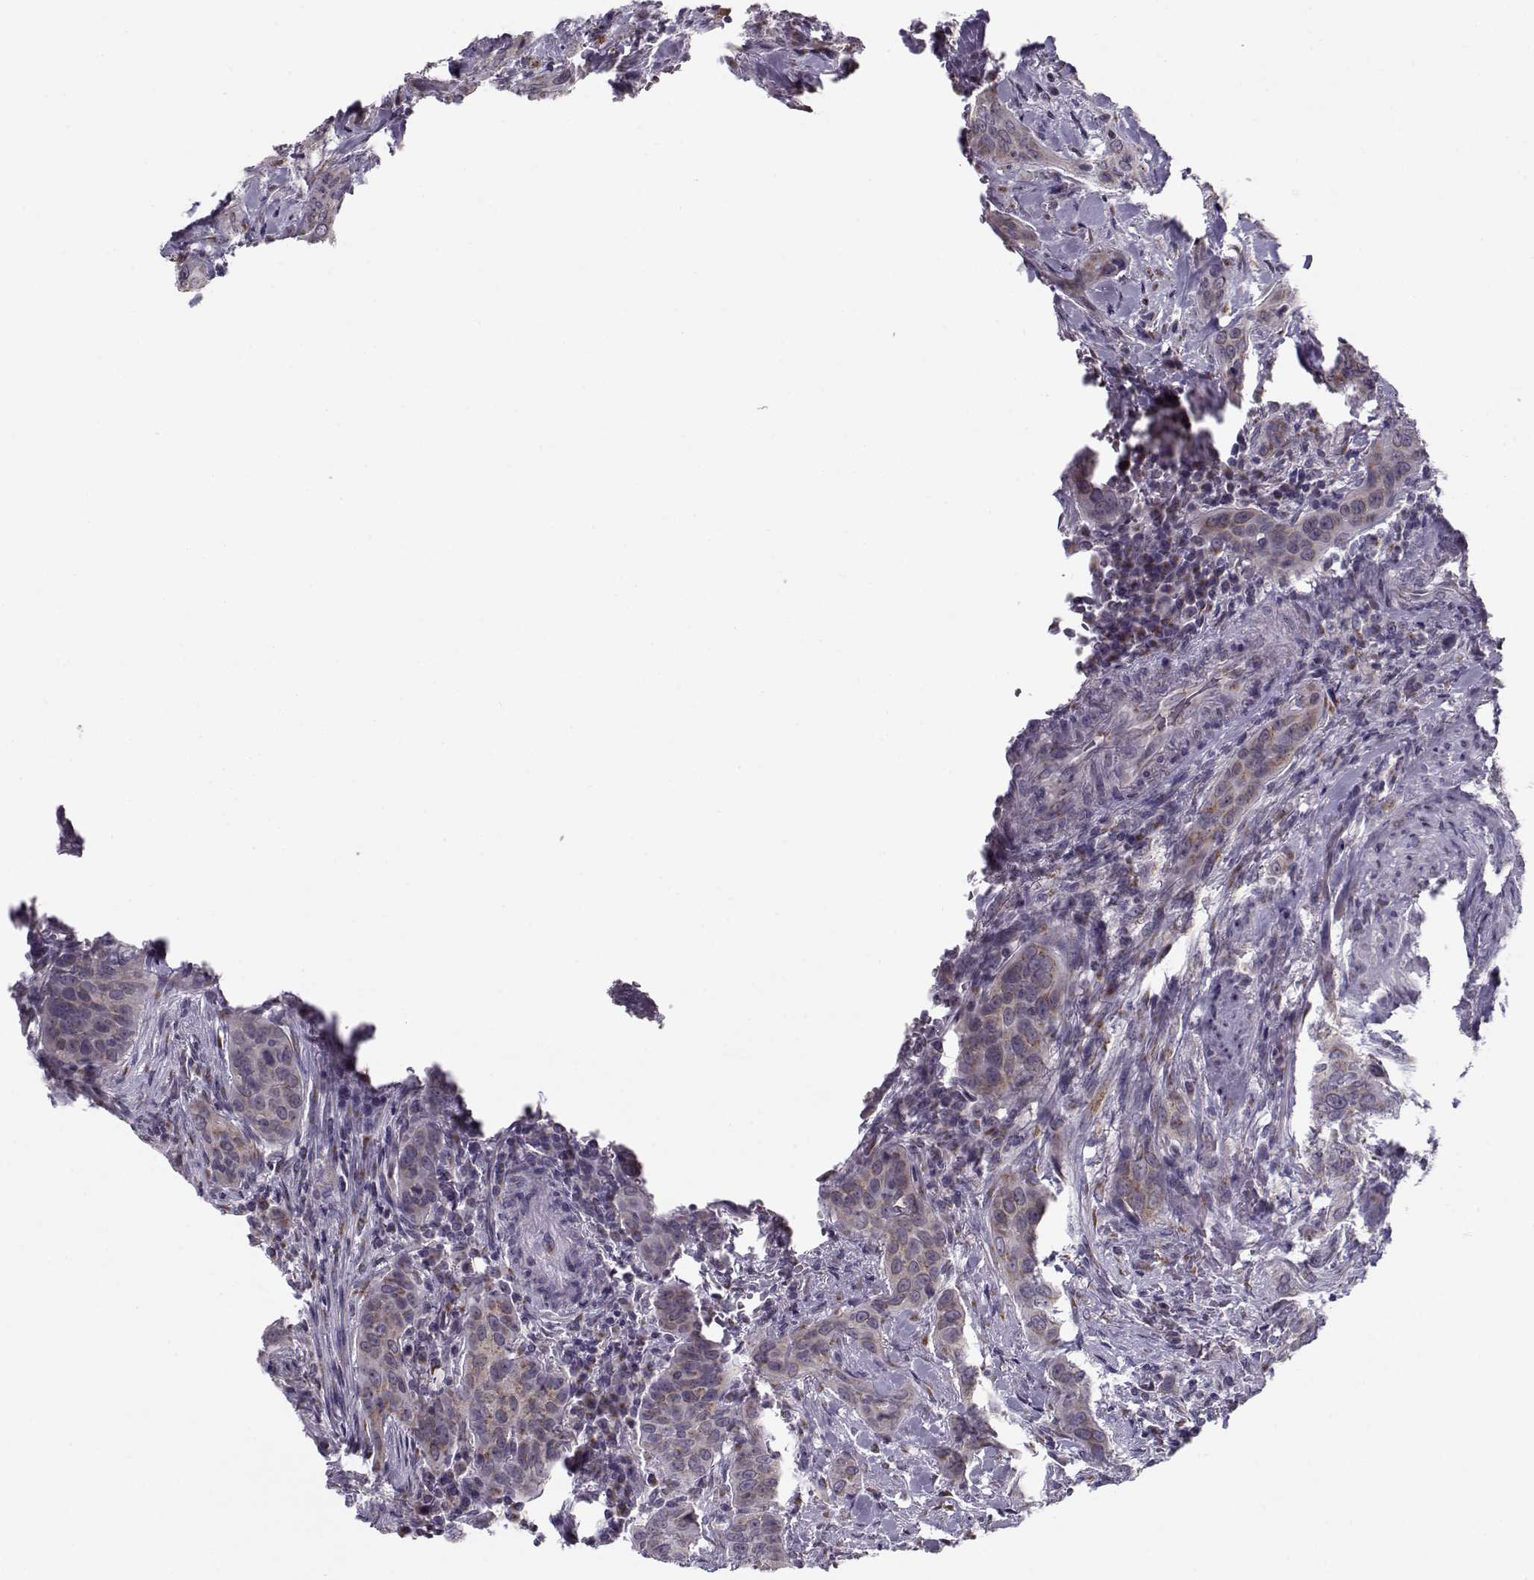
{"staining": {"intensity": "weak", "quantity": ">75%", "location": "cytoplasmic/membranous"}, "tissue": "urothelial cancer", "cell_type": "Tumor cells", "image_type": "cancer", "snomed": [{"axis": "morphology", "description": "Urothelial carcinoma, High grade"}, {"axis": "topography", "description": "Urinary bladder"}], "caption": "Urothelial cancer was stained to show a protein in brown. There is low levels of weak cytoplasmic/membranous positivity in about >75% of tumor cells.", "gene": "SLC4A5", "patient": {"sex": "male", "age": 82}}